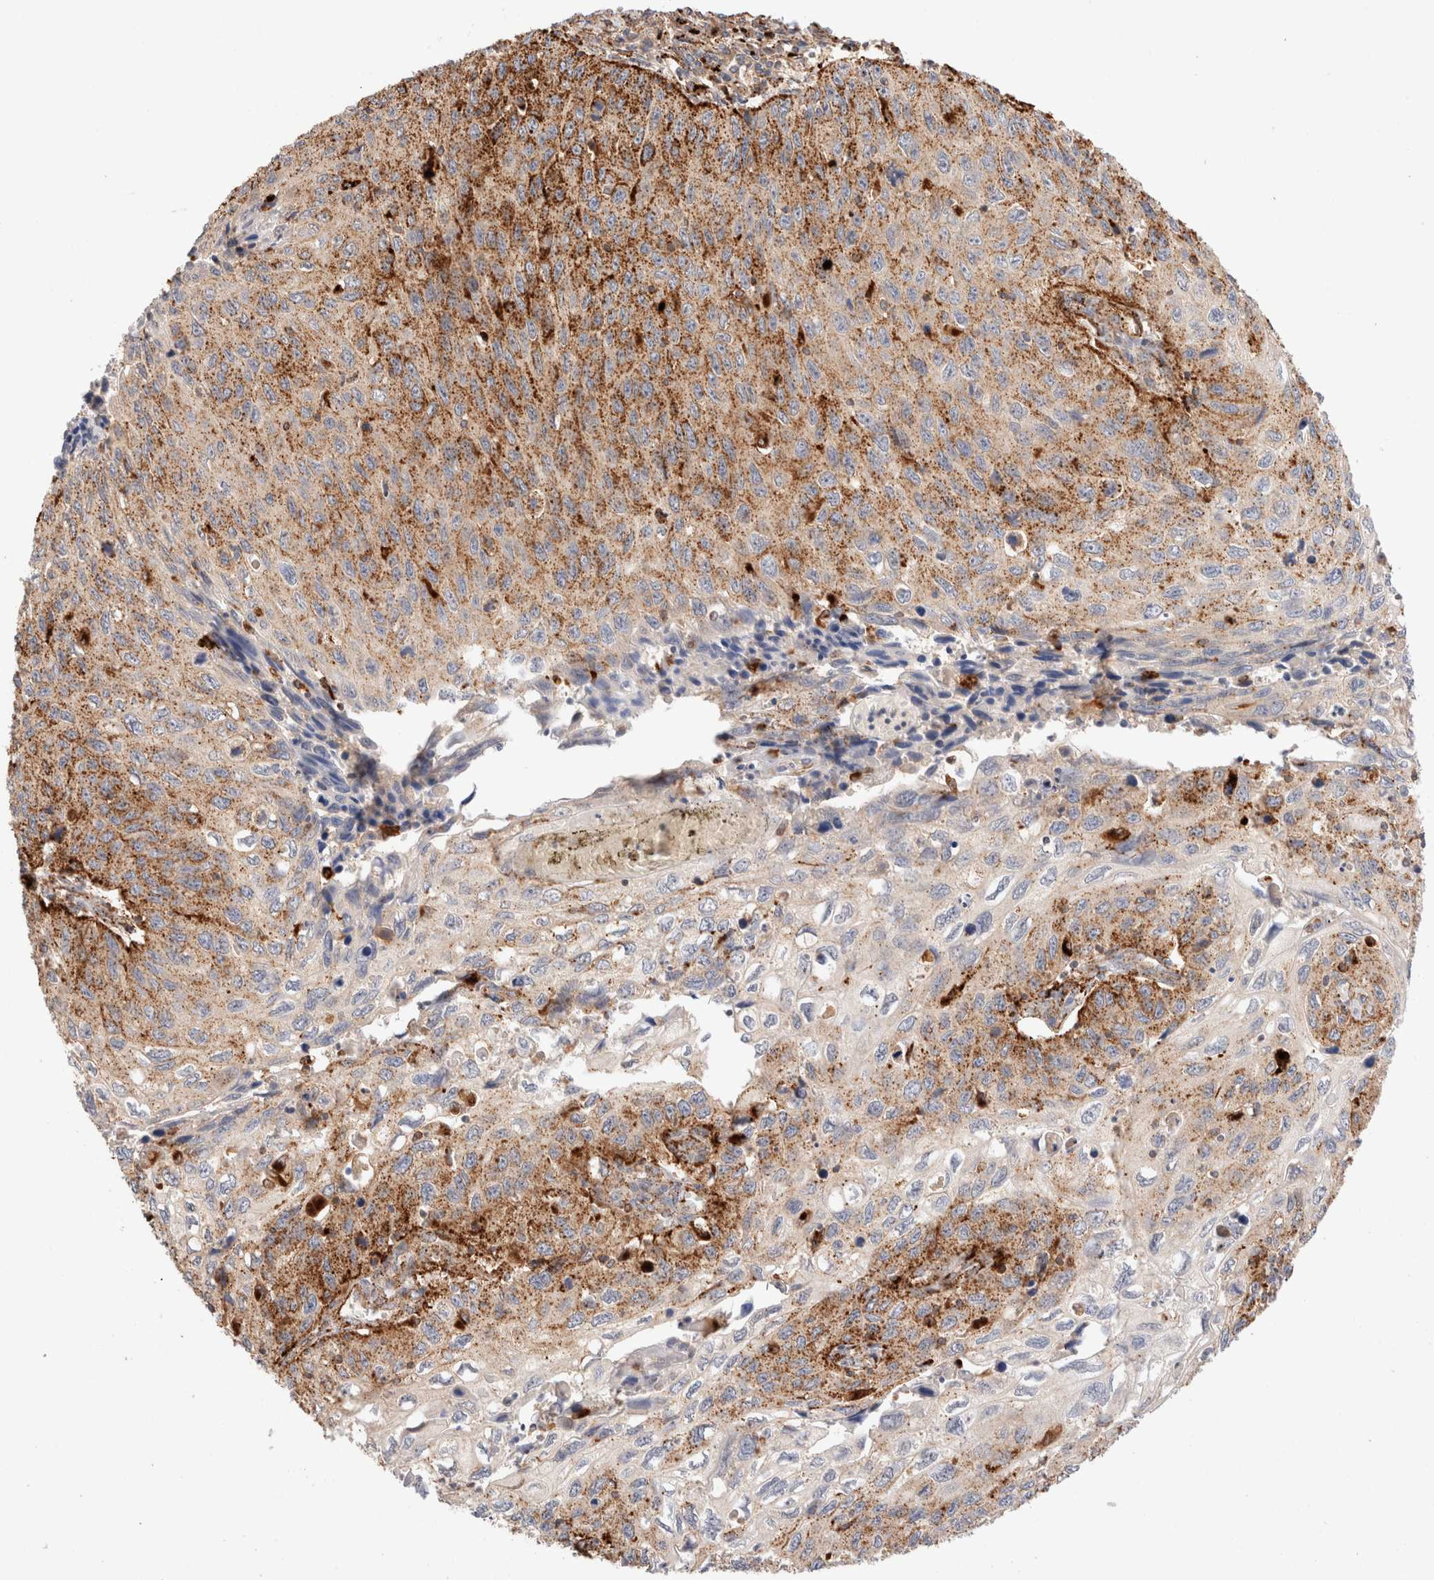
{"staining": {"intensity": "strong", "quantity": ">75%", "location": "cytoplasmic/membranous"}, "tissue": "cervical cancer", "cell_type": "Tumor cells", "image_type": "cancer", "snomed": [{"axis": "morphology", "description": "Squamous cell carcinoma, NOS"}, {"axis": "topography", "description": "Cervix"}], "caption": "A brown stain shows strong cytoplasmic/membranous positivity of a protein in human cervical squamous cell carcinoma tumor cells.", "gene": "RABEPK", "patient": {"sex": "female", "age": 53}}